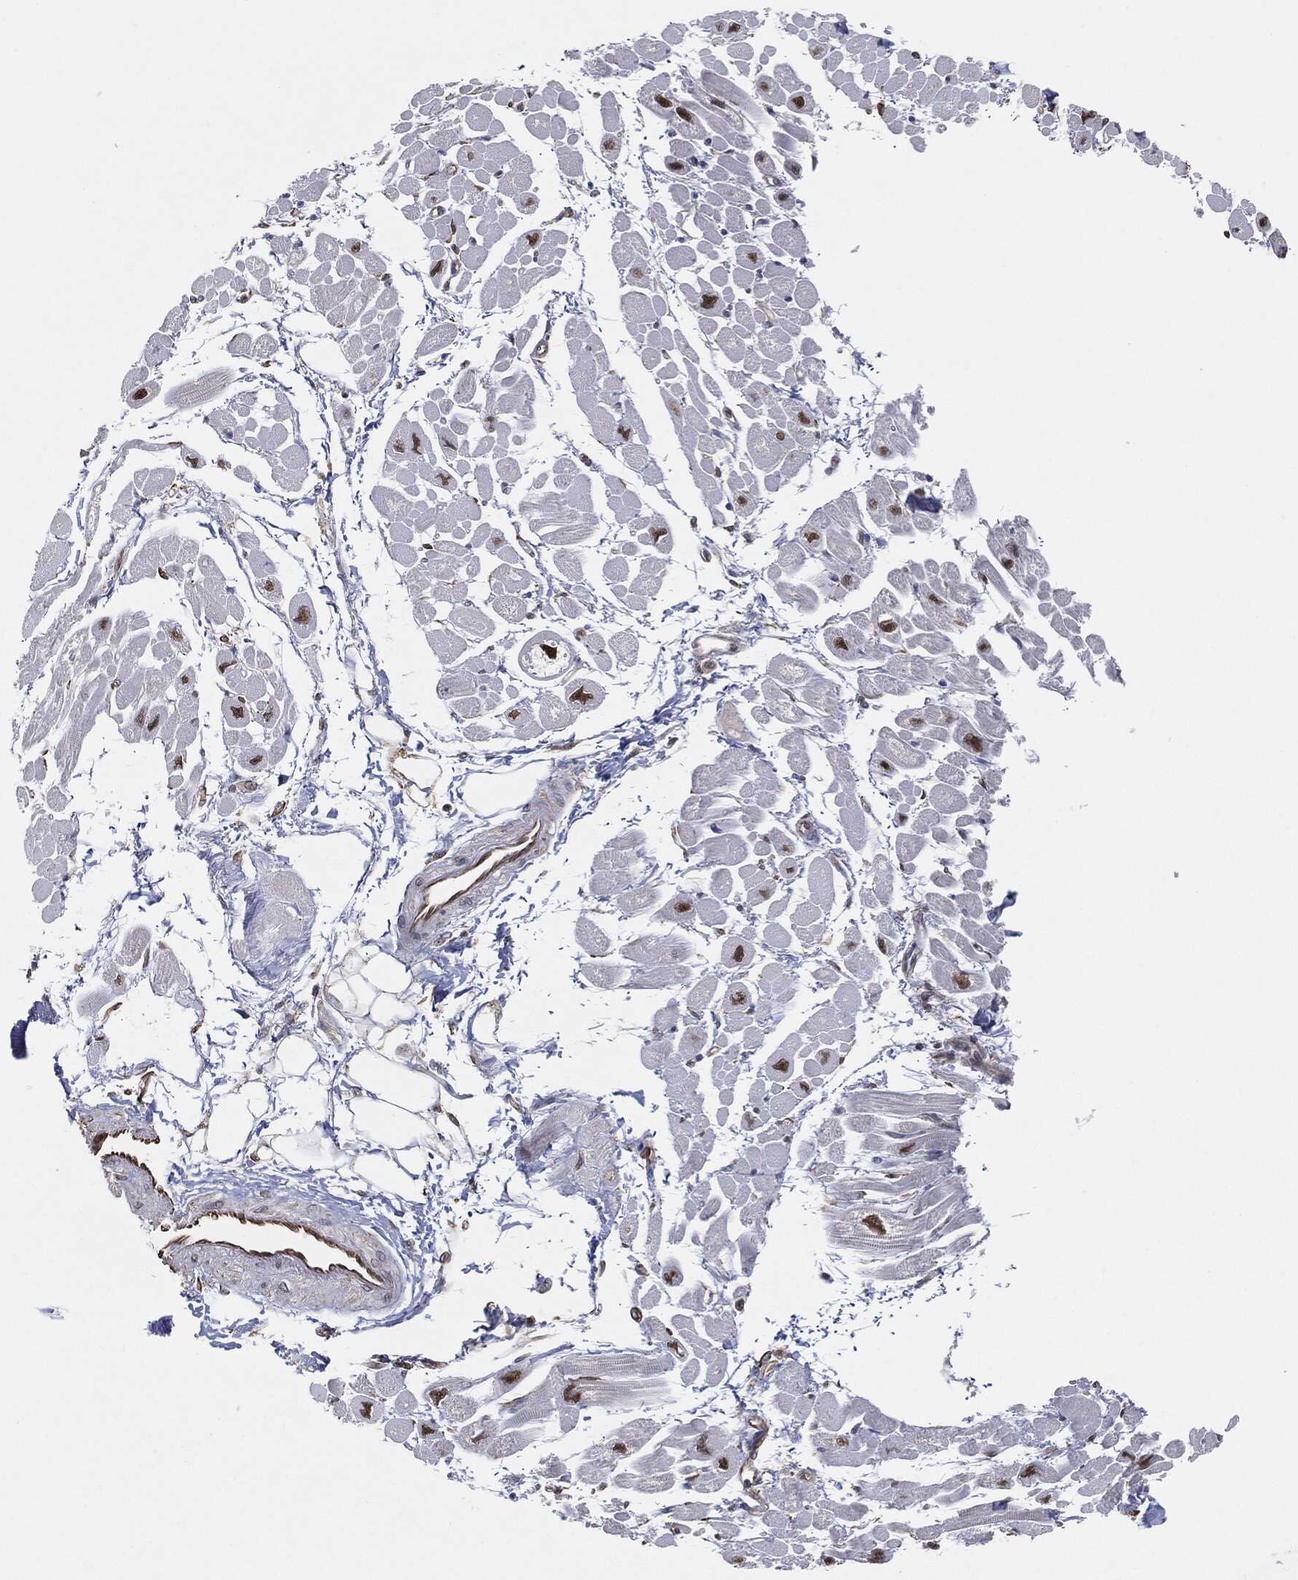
{"staining": {"intensity": "negative", "quantity": "none", "location": "none"}, "tissue": "heart muscle", "cell_type": "Cardiomyocytes", "image_type": "normal", "snomed": [{"axis": "morphology", "description": "Normal tissue, NOS"}, {"axis": "topography", "description": "Heart"}], "caption": "Photomicrograph shows no protein expression in cardiomyocytes of normal heart muscle.", "gene": "TP53RK", "patient": {"sex": "male", "age": 66}}